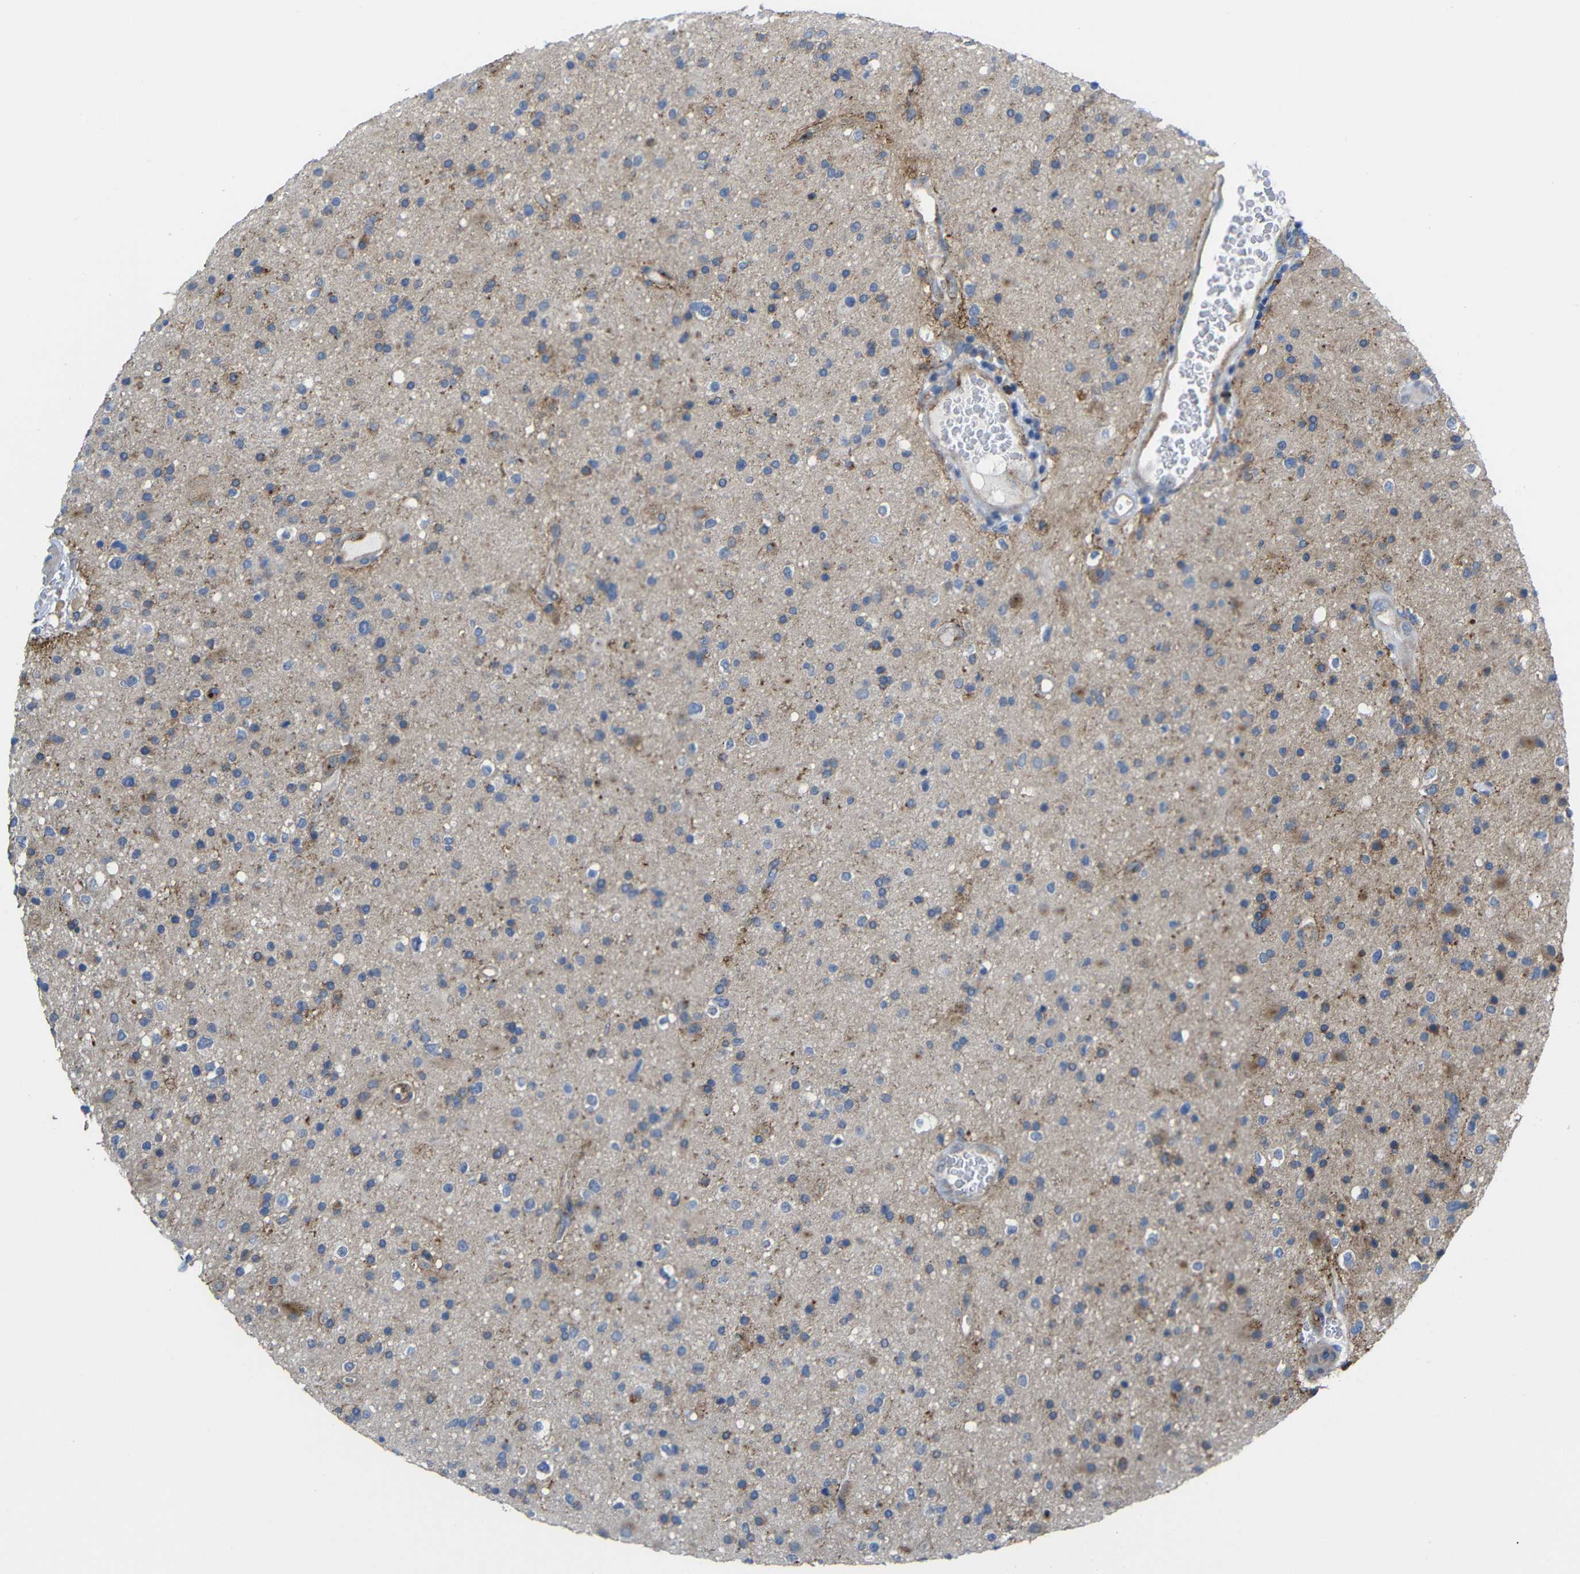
{"staining": {"intensity": "moderate", "quantity": "25%-75%", "location": "cytoplasmic/membranous"}, "tissue": "glioma", "cell_type": "Tumor cells", "image_type": "cancer", "snomed": [{"axis": "morphology", "description": "Glioma, malignant, High grade"}, {"axis": "topography", "description": "Brain"}], "caption": "Protein expression by immunohistochemistry displays moderate cytoplasmic/membranous staining in approximately 25%-75% of tumor cells in glioma.", "gene": "SYPL1", "patient": {"sex": "male", "age": 33}}